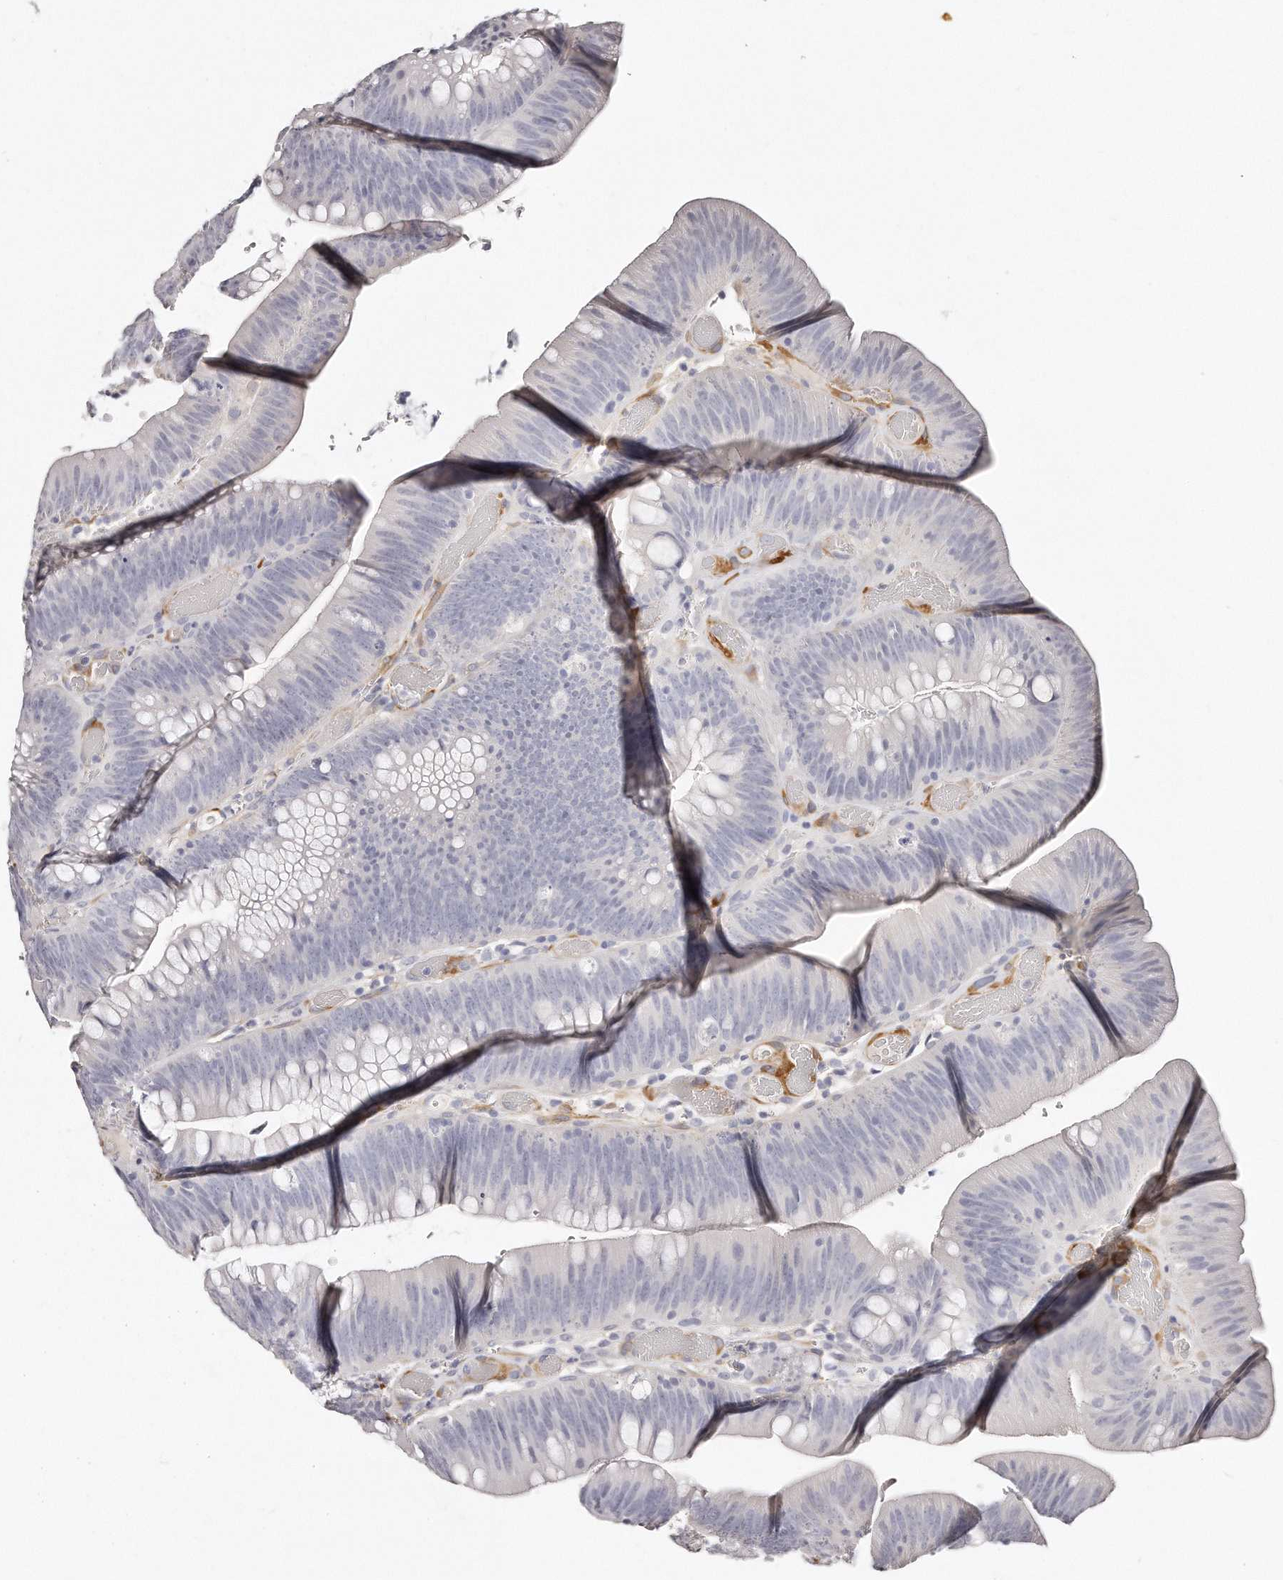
{"staining": {"intensity": "negative", "quantity": "none", "location": "none"}, "tissue": "colorectal cancer", "cell_type": "Tumor cells", "image_type": "cancer", "snomed": [{"axis": "morphology", "description": "Normal tissue, NOS"}, {"axis": "topography", "description": "Colon"}], "caption": "Immunohistochemistry image of neoplastic tissue: colorectal cancer stained with DAB shows no significant protein positivity in tumor cells. Nuclei are stained in blue.", "gene": "LMOD1", "patient": {"sex": "female", "age": 82}}